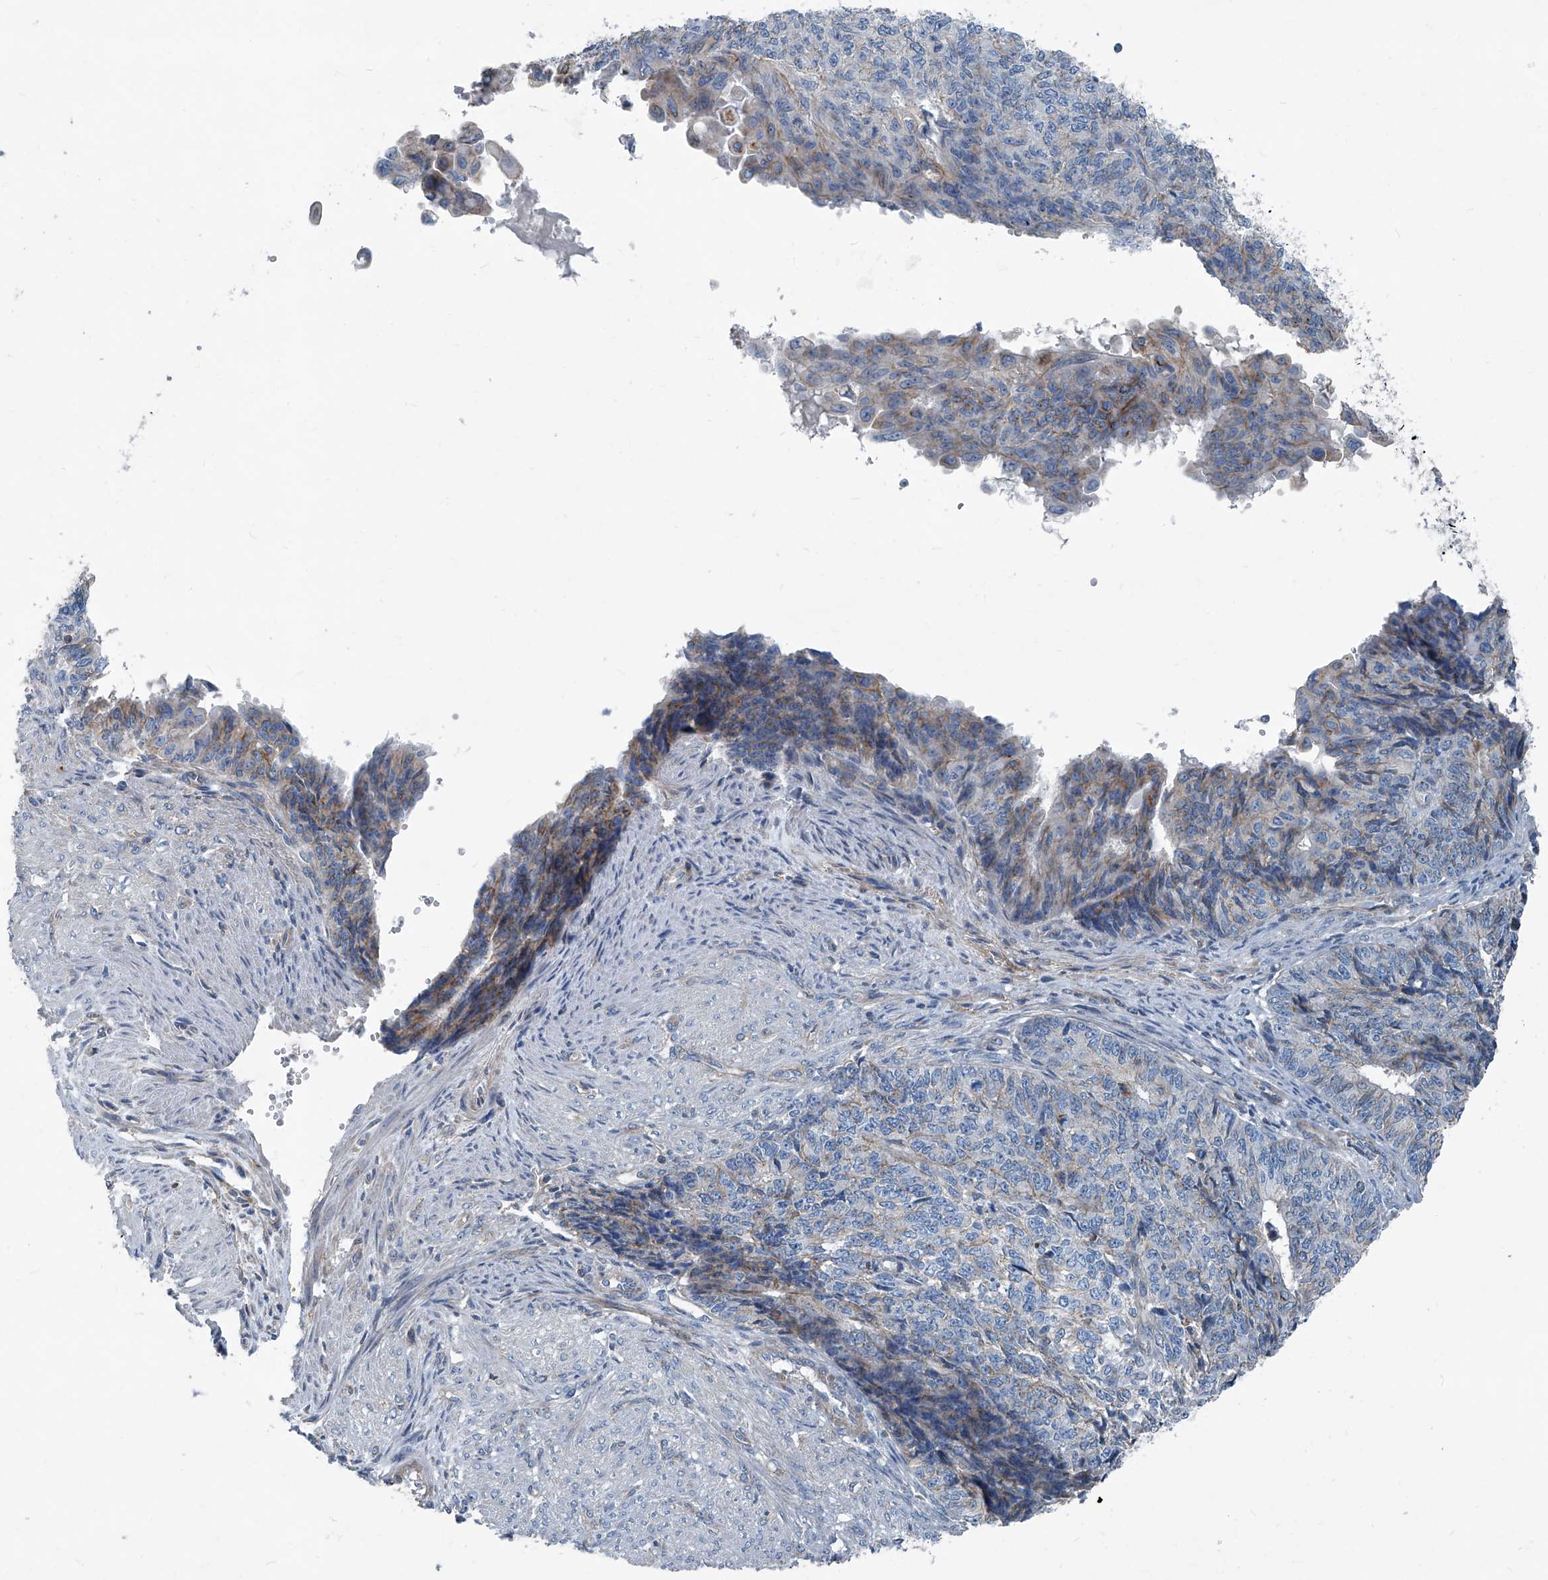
{"staining": {"intensity": "negative", "quantity": "none", "location": "none"}, "tissue": "endometrial cancer", "cell_type": "Tumor cells", "image_type": "cancer", "snomed": [{"axis": "morphology", "description": "Adenocarcinoma, NOS"}, {"axis": "topography", "description": "Endometrium"}], "caption": "Tumor cells are negative for brown protein staining in endometrial cancer.", "gene": "SEPTIN7", "patient": {"sex": "female", "age": 32}}